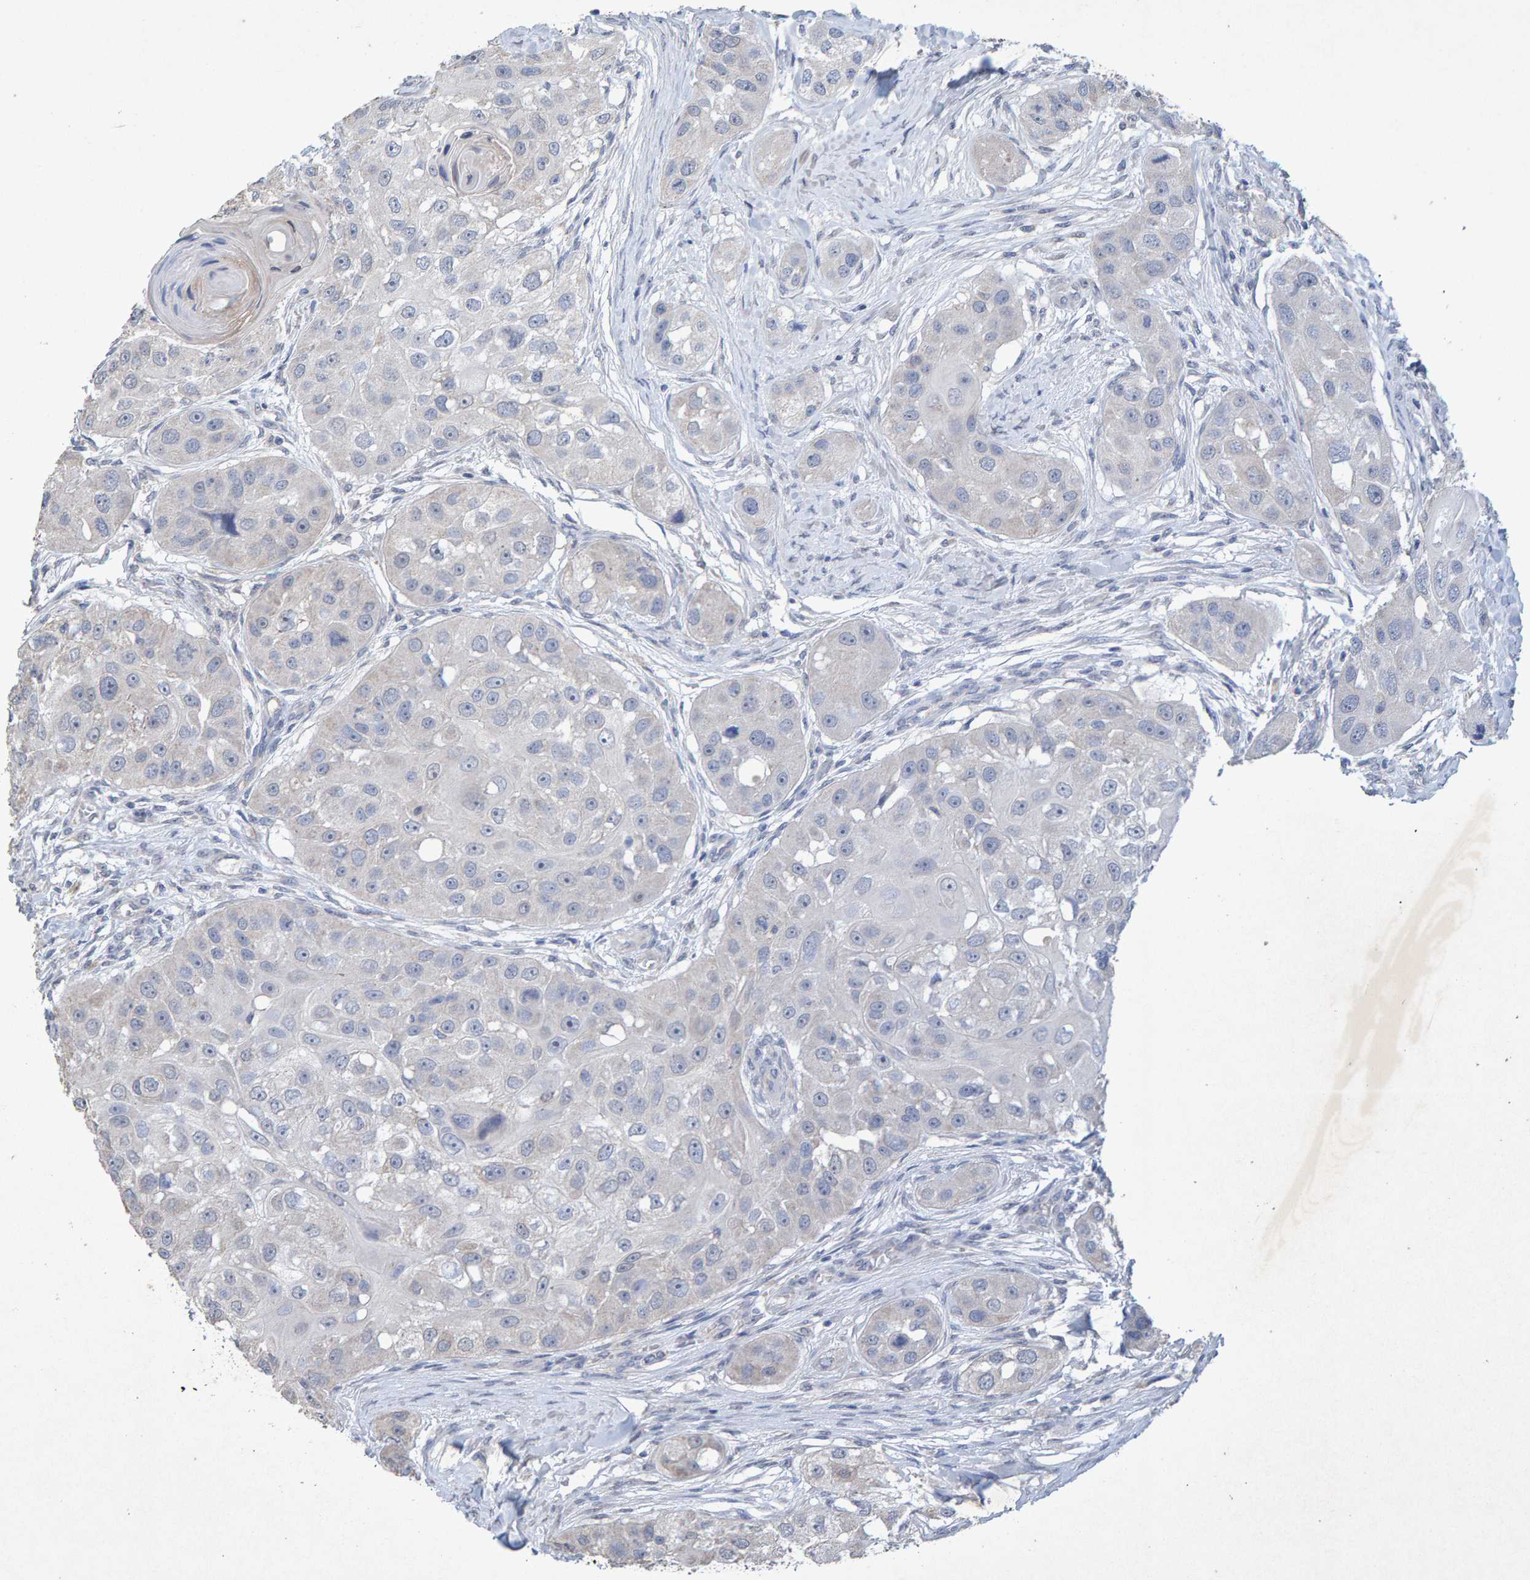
{"staining": {"intensity": "negative", "quantity": "none", "location": "none"}, "tissue": "head and neck cancer", "cell_type": "Tumor cells", "image_type": "cancer", "snomed": [{"axis": "morphology", "description": "Normal tissue, NOS"}, {"axis": "morphology", "description": "Squamous cell carcinoma, NOS"}, {"axis": "topography", "description": "Skeletal muscle"}, {"axis": "topography", "description": "Head-Neck"}], "caption": "Head and neck cancer was stained to show a protein in brown. There is no significant staining in tumor cells. The staining is performed using DAB (3,3'-diaminobenzidine) brown chromogen with nuclei counter-stained in using hematoxylin.", "gene": "CTH", "patient": {"sex": "male", "age": 51}}